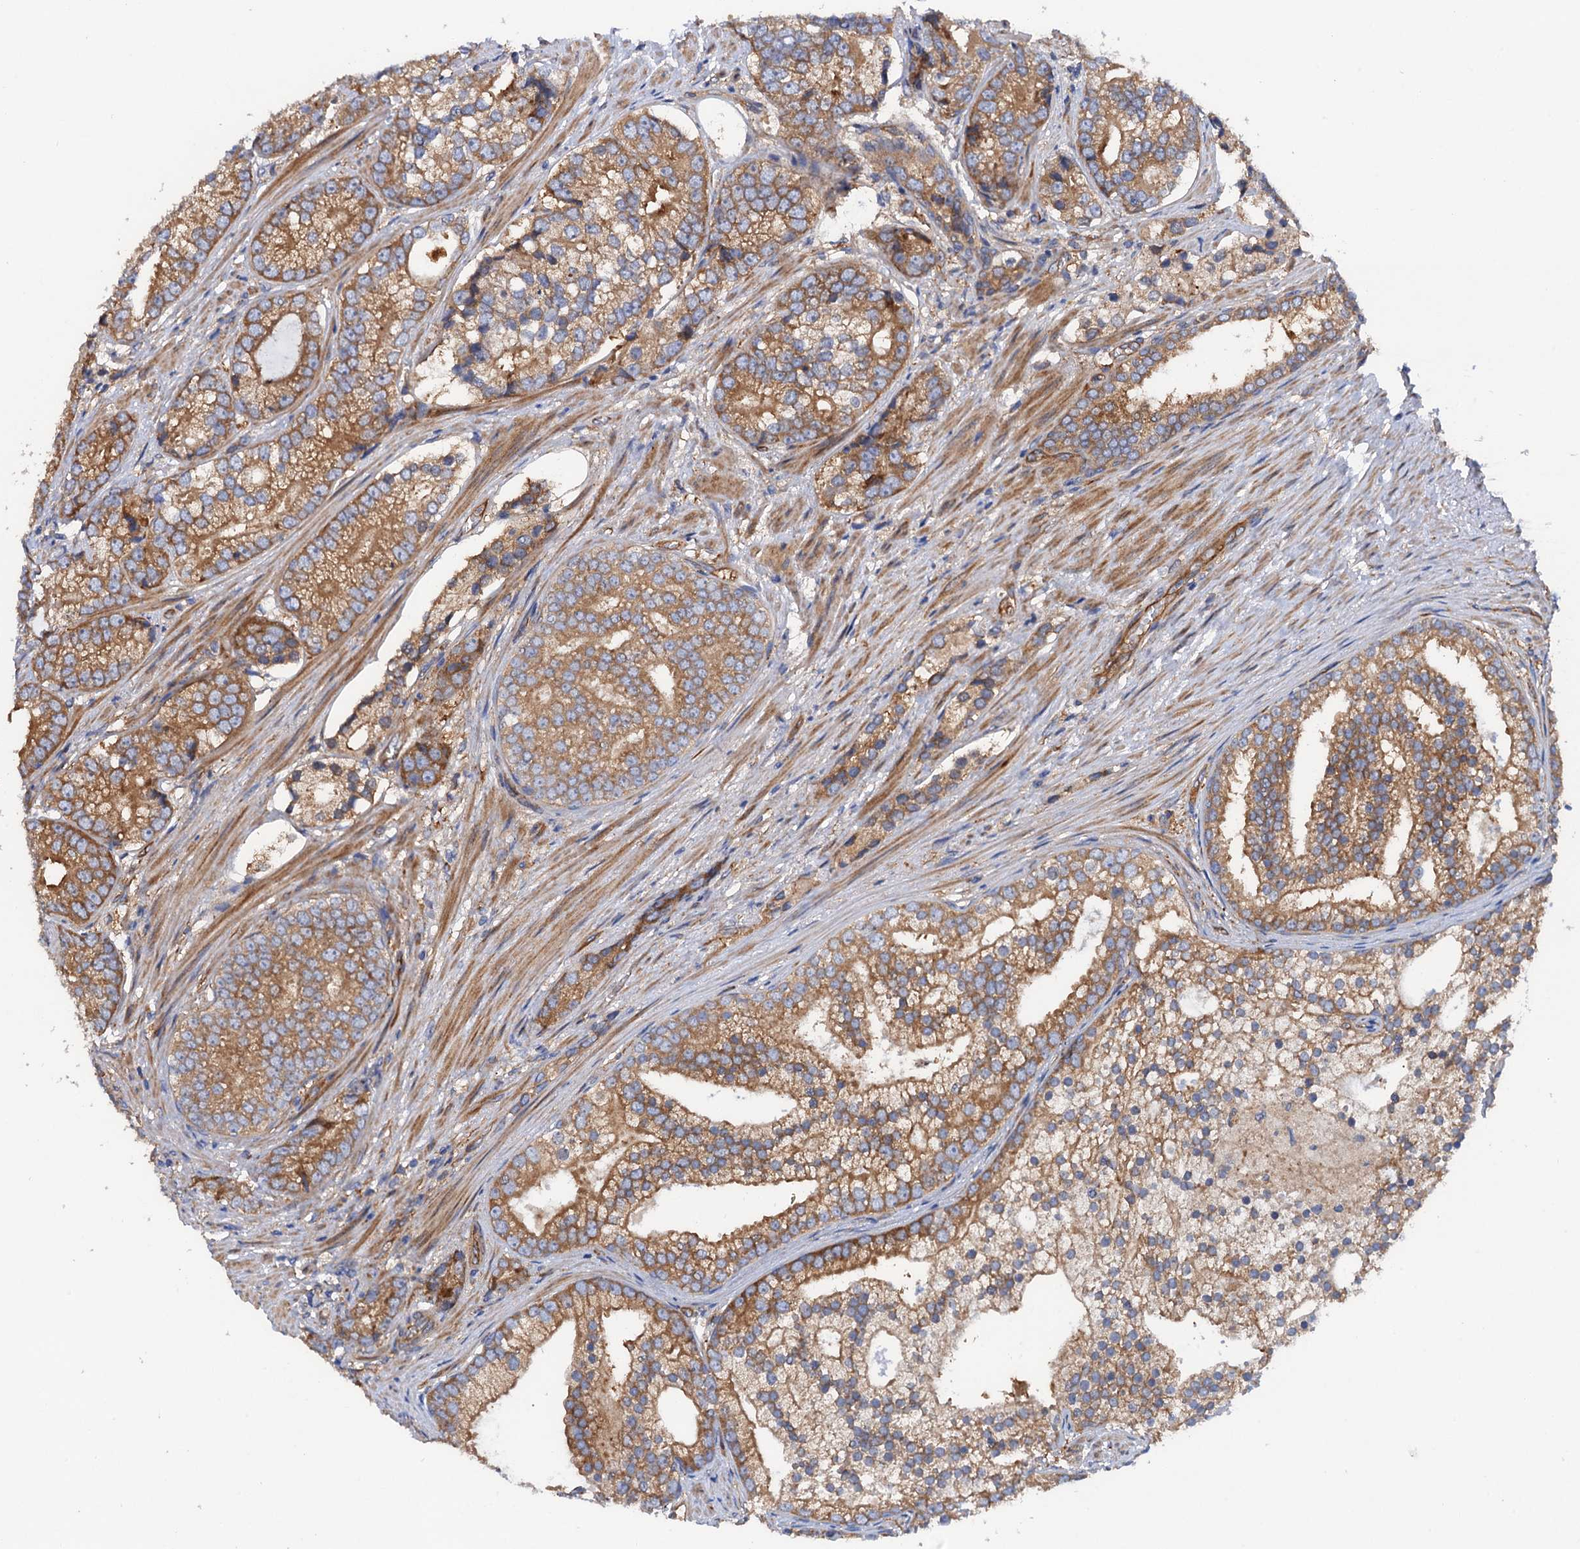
{"staining": {"intensity": "moderate", "quantity": ">75%", "location": "cytoplasmic/membranous"}, "tissue": "prostate cancer", "cell_type": "Tumor cells", "image_type": "cancer", "snomed": [{"axis": "morphology", "description": "Adenocarcinoma, High grade"}, {"axis": "topography", "description": "Prostate"}], "caption": "This is a photomicrograph of immunohistochemistry staining of adenocarcinoma (high-grade) (prostate), which shows moderate staining in the cytoplasmic/membranous of tumor cells.", "gene": "MRPL48", "patient": {"sex": "male", "age": 75}}